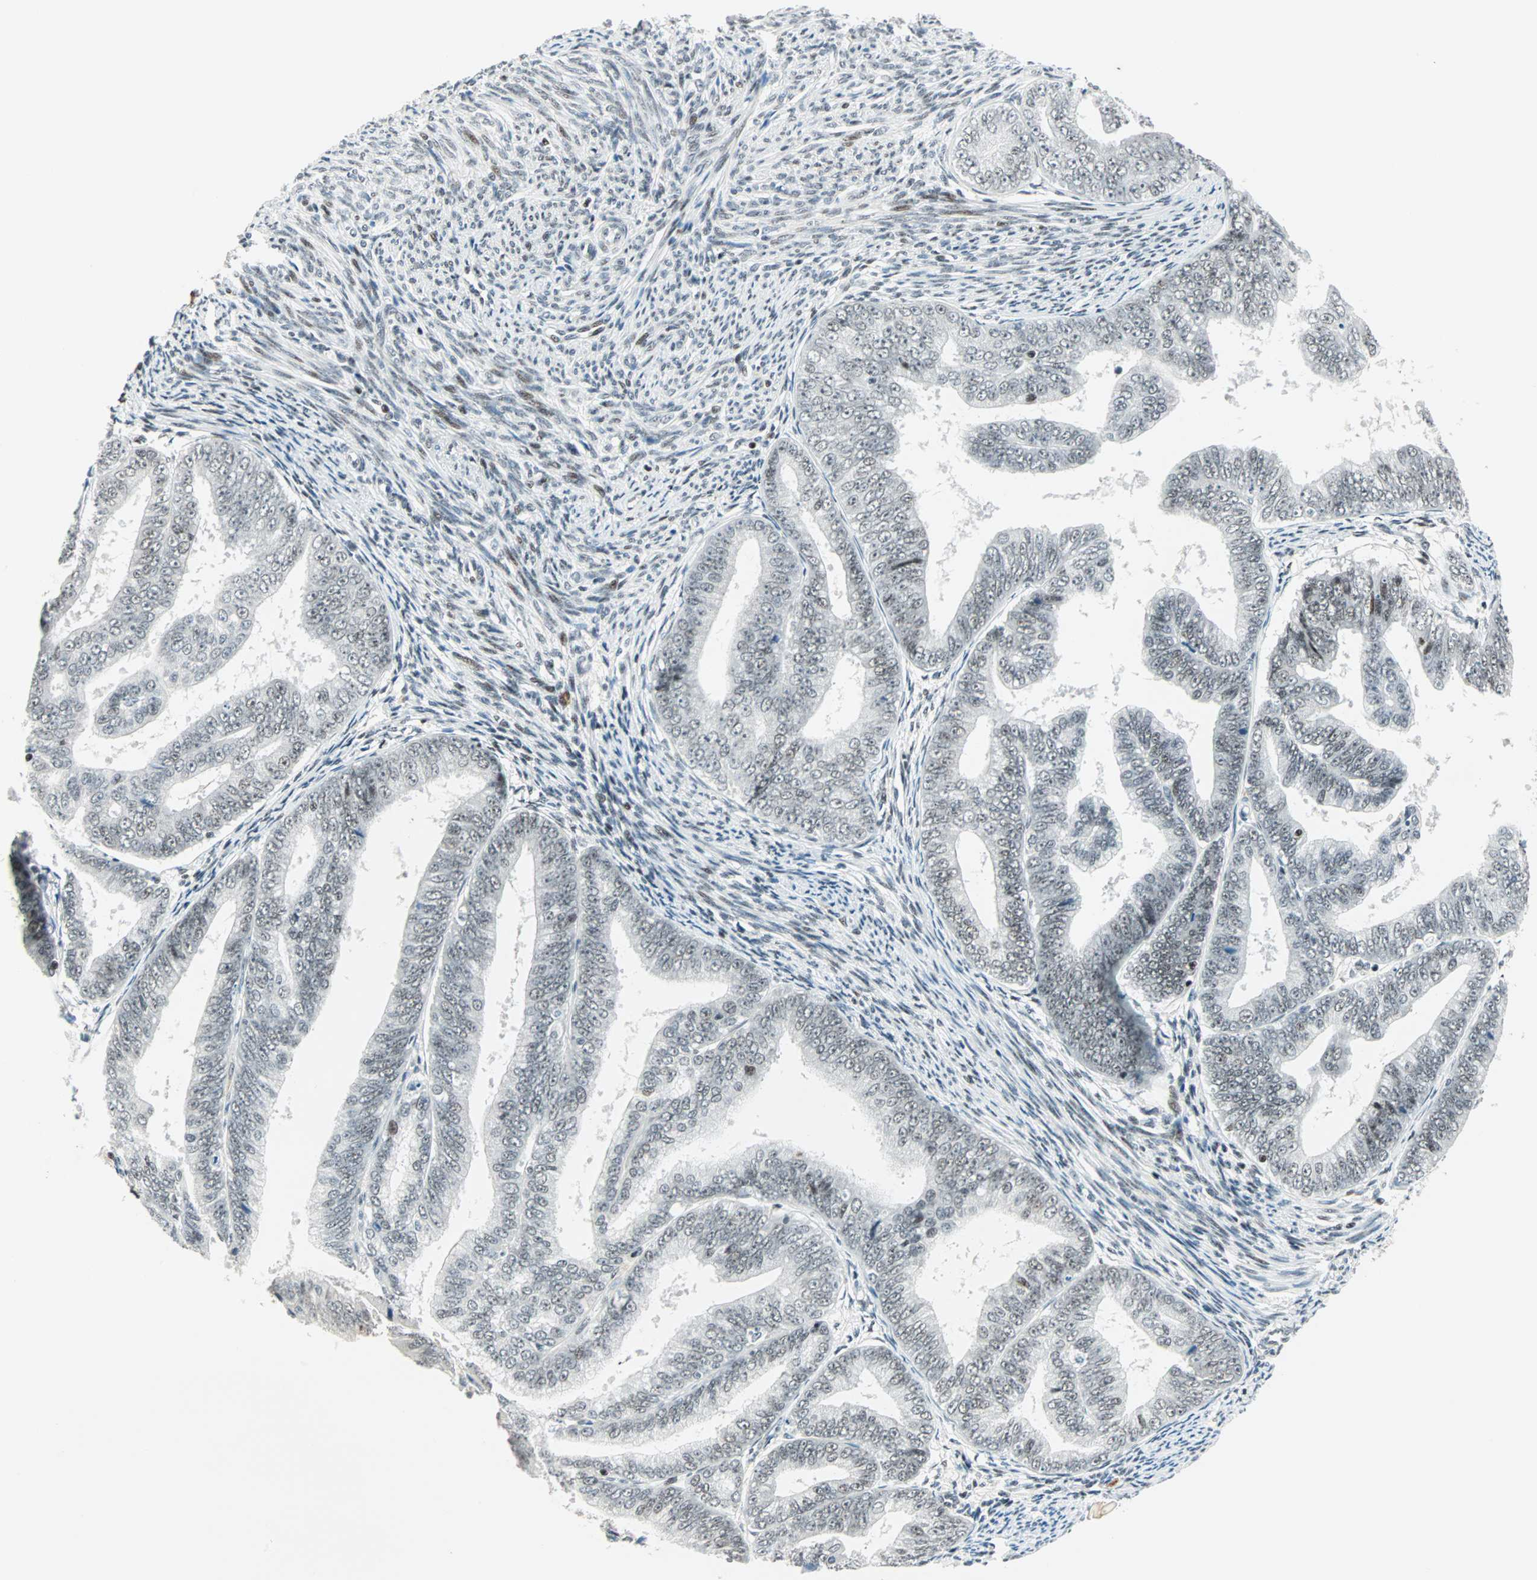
{"staining": {"intensity": "weak", "quantity": "25%-75%", "location": "nuclear"}, "tissue": "endometrial cancer", "cell_type": "Tumor cells", "image_type": "cancer", "snomed": [{"axis": "morphology", "description": "Adenocarcinoma, NOS"}, {"axis": "topography", "description": "Endometrium"}], "caption": "DAB (3,3'-diaminobenzidine) immunohistochemical staining of endometrial cancer (adenocarcinoma) exhibits weak nuclear protein positivity in about 25%-75% of tumor cells.", "gene": "SIN3A", "patient": {"sex": "female", "age": 63}}